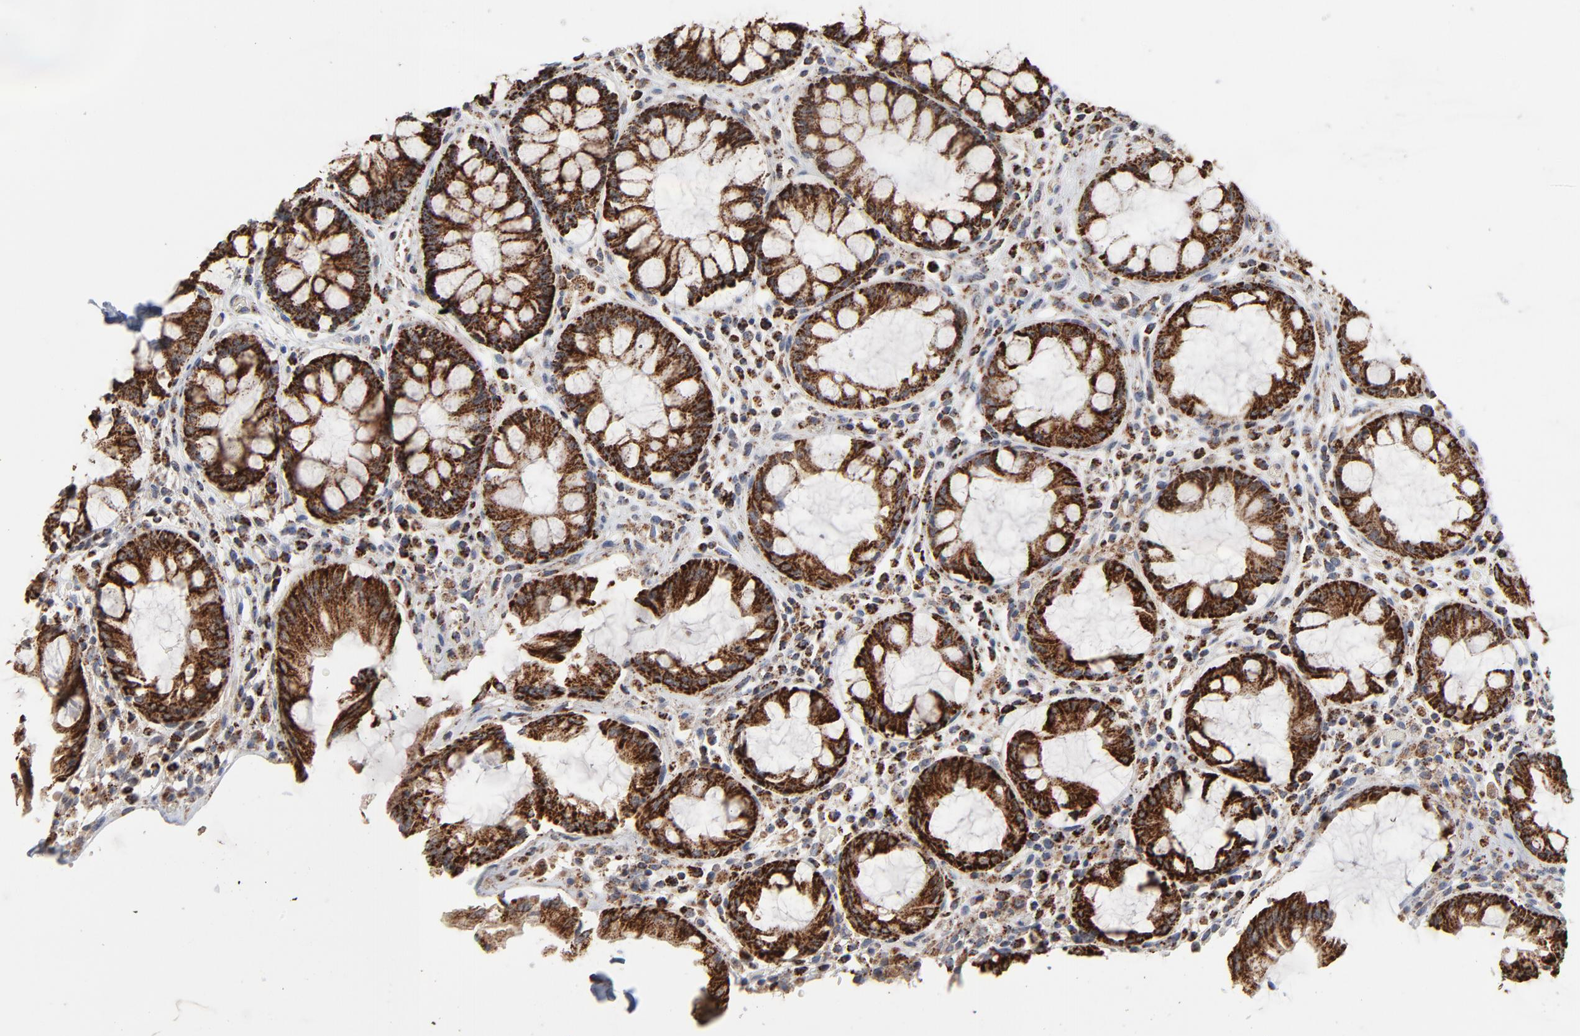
{"staining": {"intensity": "strong", "quantity": ">75%", "location": "cytoplasmic/membranous"}, "tissue": "rectum", "cell_type": "Glandular cells", "image_type": "normal", "snomed": [{"axis": "morphology", "description": "Normal tissue, NOS"}, {"axis": "topography", "description": "Rectum"}], "caption": "The image exhibits immunohistochemical staining of normal rectum. There is strong cytoplasmic/membranous staining is seen in approximately >75% of glandular cells.", "gene": "UQCRC1", "patient": {"sex": "female", "age": 46}}